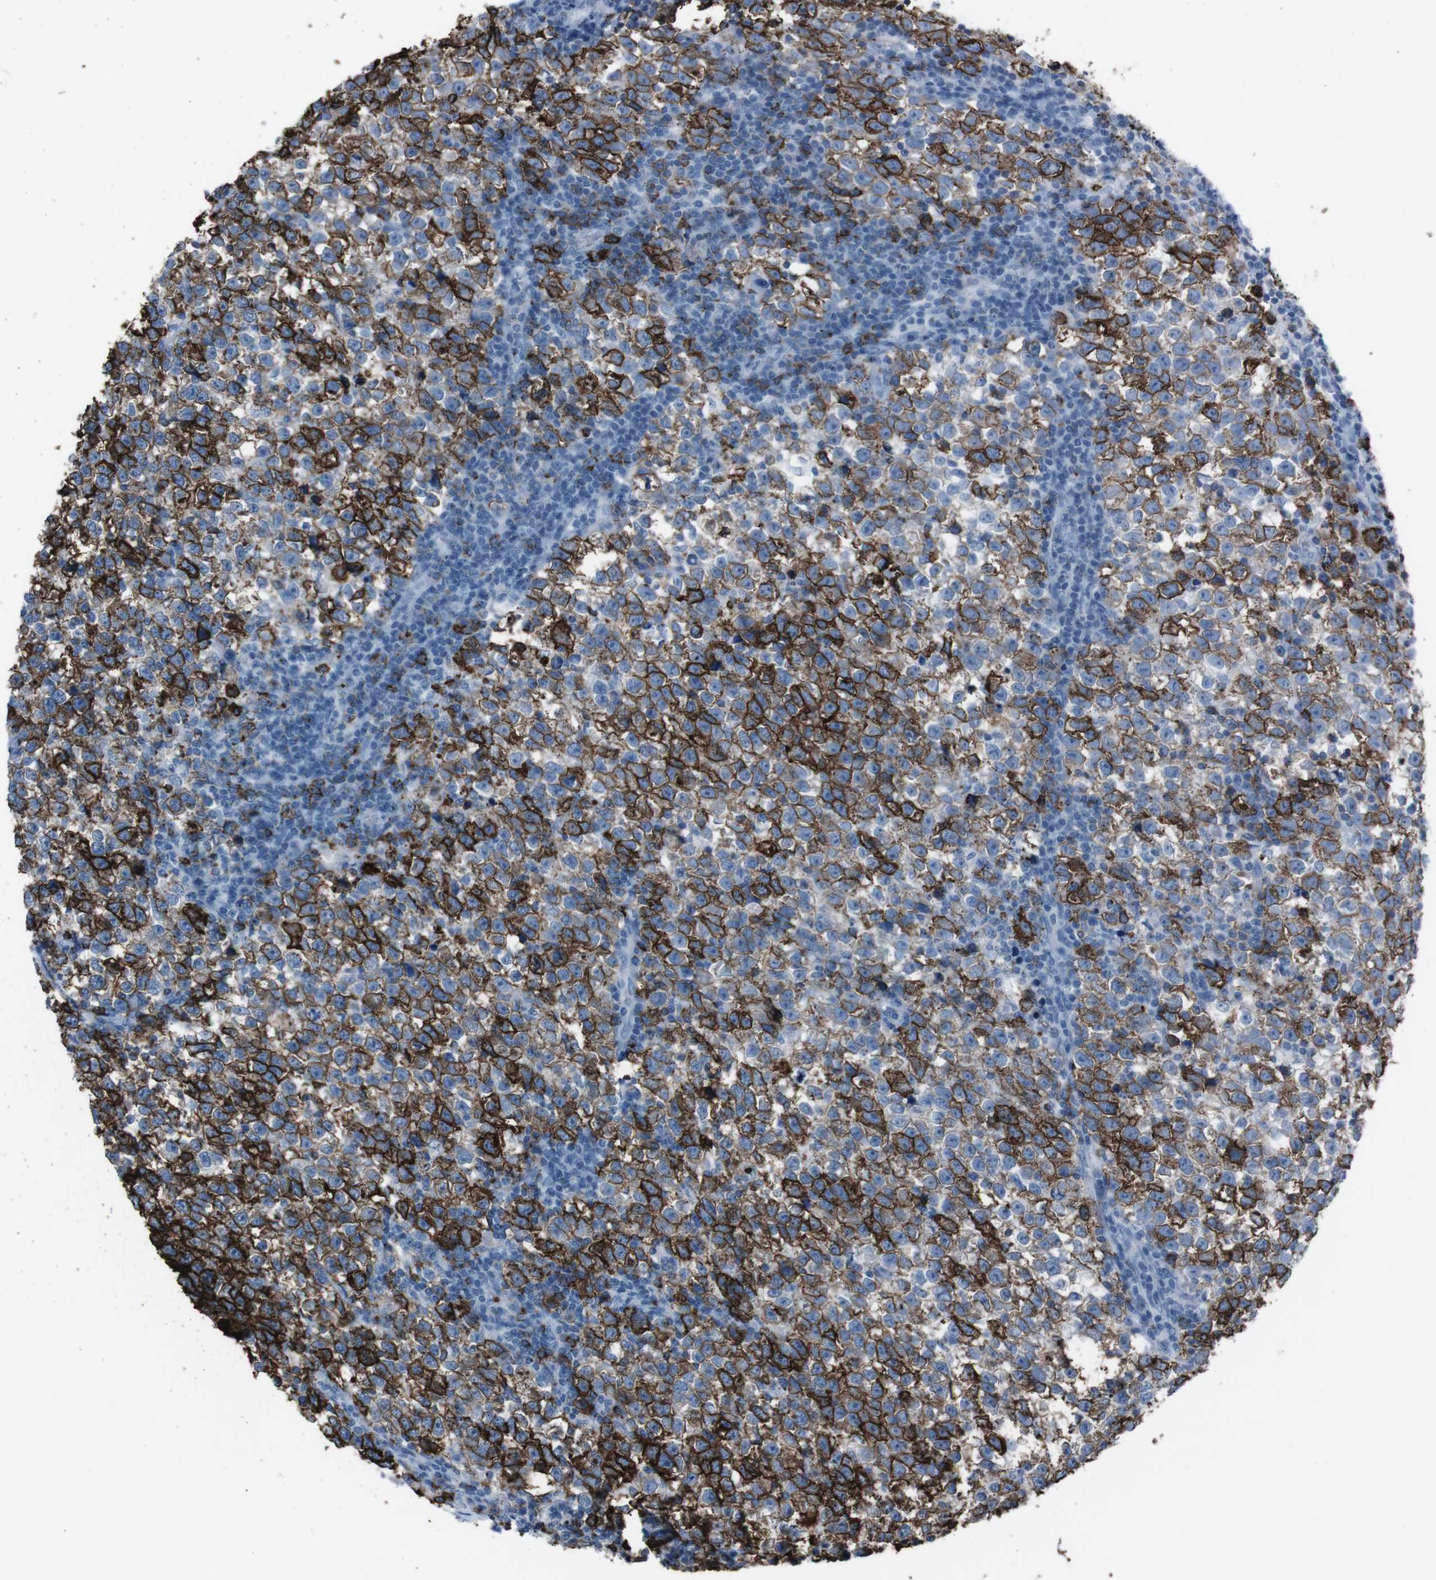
{"staining": {"intensity": "strong", "quantity": "25%-75%", "location": "cytoplasmic/membranous"}, "tissue": "testis cancer", "cell_type": "Tumor cells", "image_type": "cancer", "snomed": [{"axis": "morphology", "description": "Normal tissue, NOS"}, {"axis": "morphology", "description": "Seminoma, NOS"}, {"axis": "topography", "description": "Testis"}], "caption": "Strong cytoplasmic/membranous staining for a protein is identified in approximately 25%-75% of tumor cells of testis cancer using immunohistochemistry.", "gene": "ST6GAL1", "patient": {"sex": "male", "age": 43}}